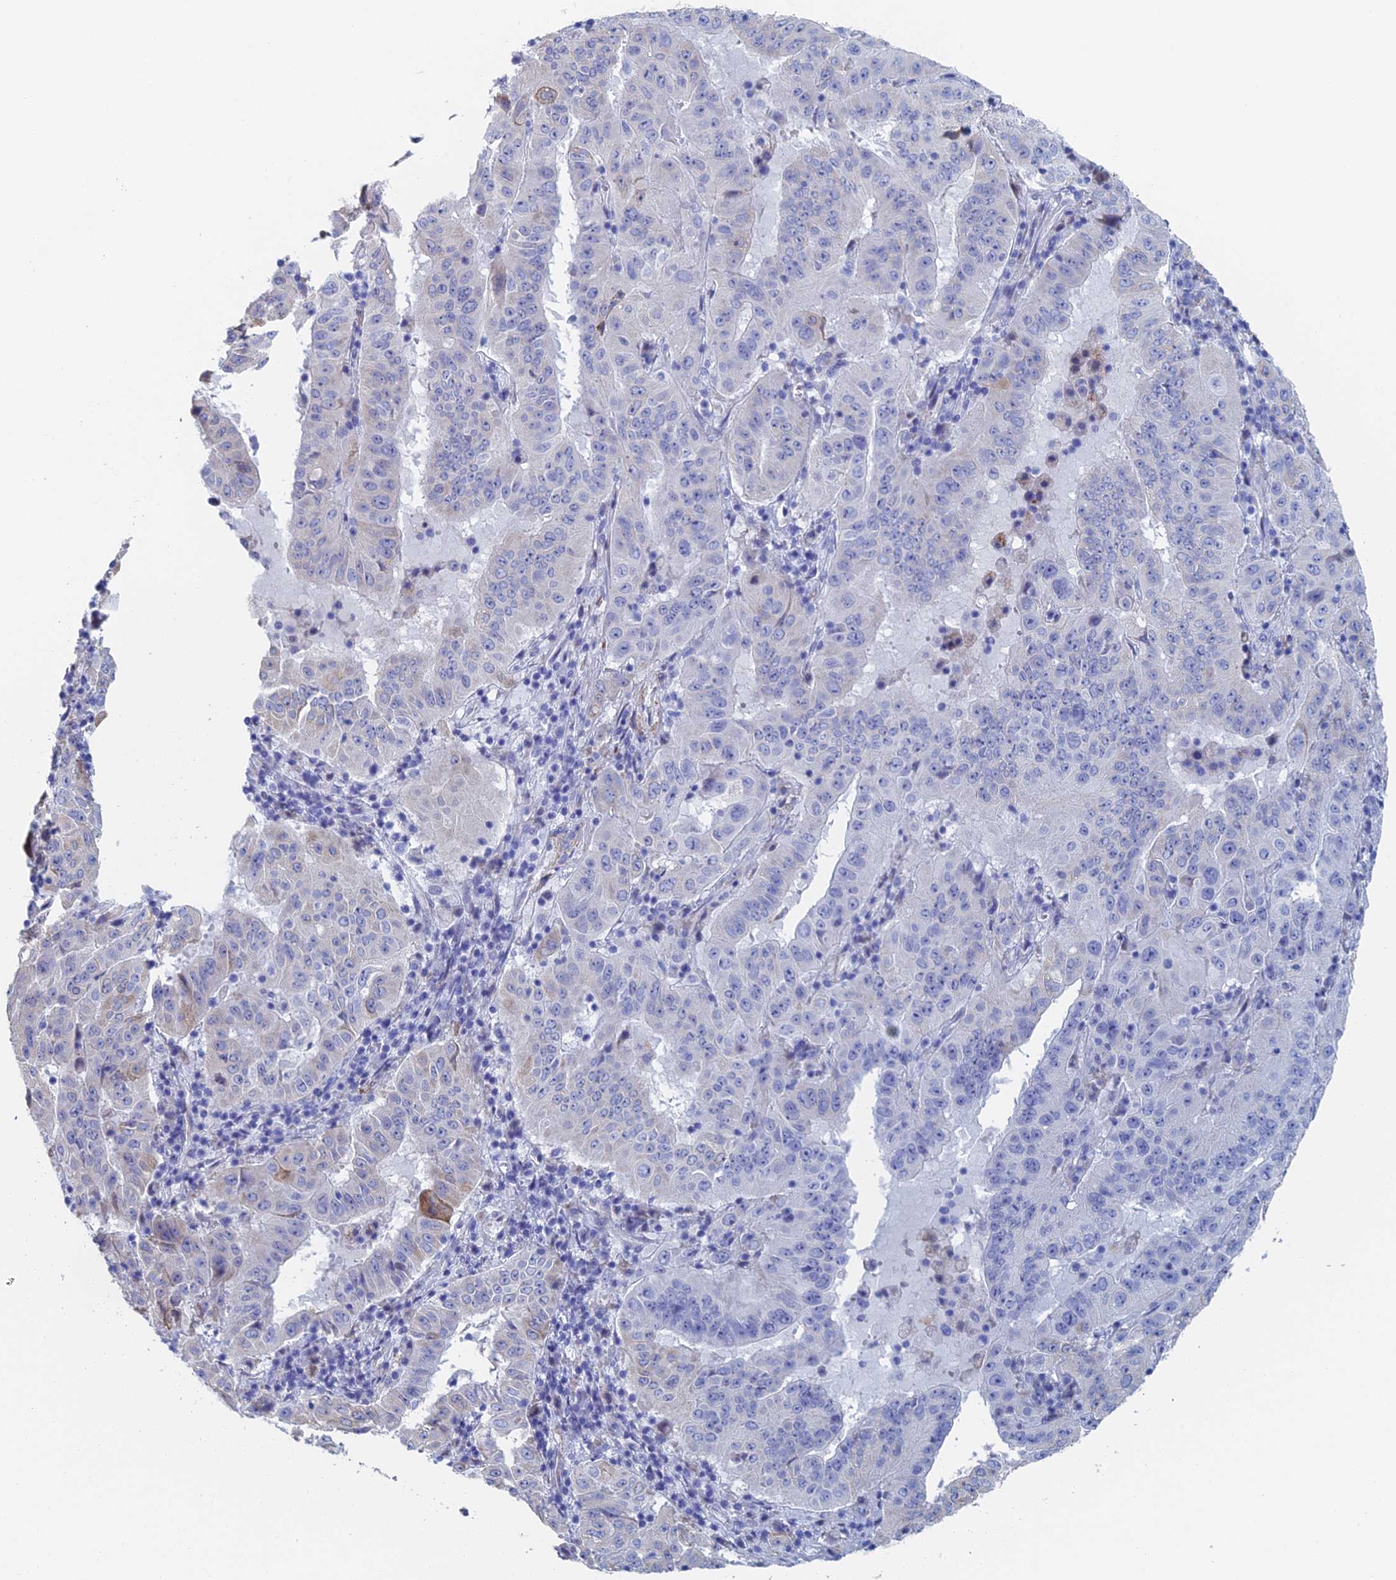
{"staining": {"intensity": "weak", "quantity": "<25%", "location": "cytoplasmic/membranous"}, "tissue": "pancreatic cancer", "cell_type": "Tumor cells", "image_type": "cancer", "snomed": [{"axis": "morphology", "description": "Adenocarcinoma, NOS"}, {"axis": "topography", "description": "Pancreas"}], "caption": "Human adenocarcinoma (pancreatic) stained for a protein using immunohistochemistry (IHC) shows no expression in tumor cells.", "gene": "KCNK18", "patient": {"sex": "male", "age": 63}}